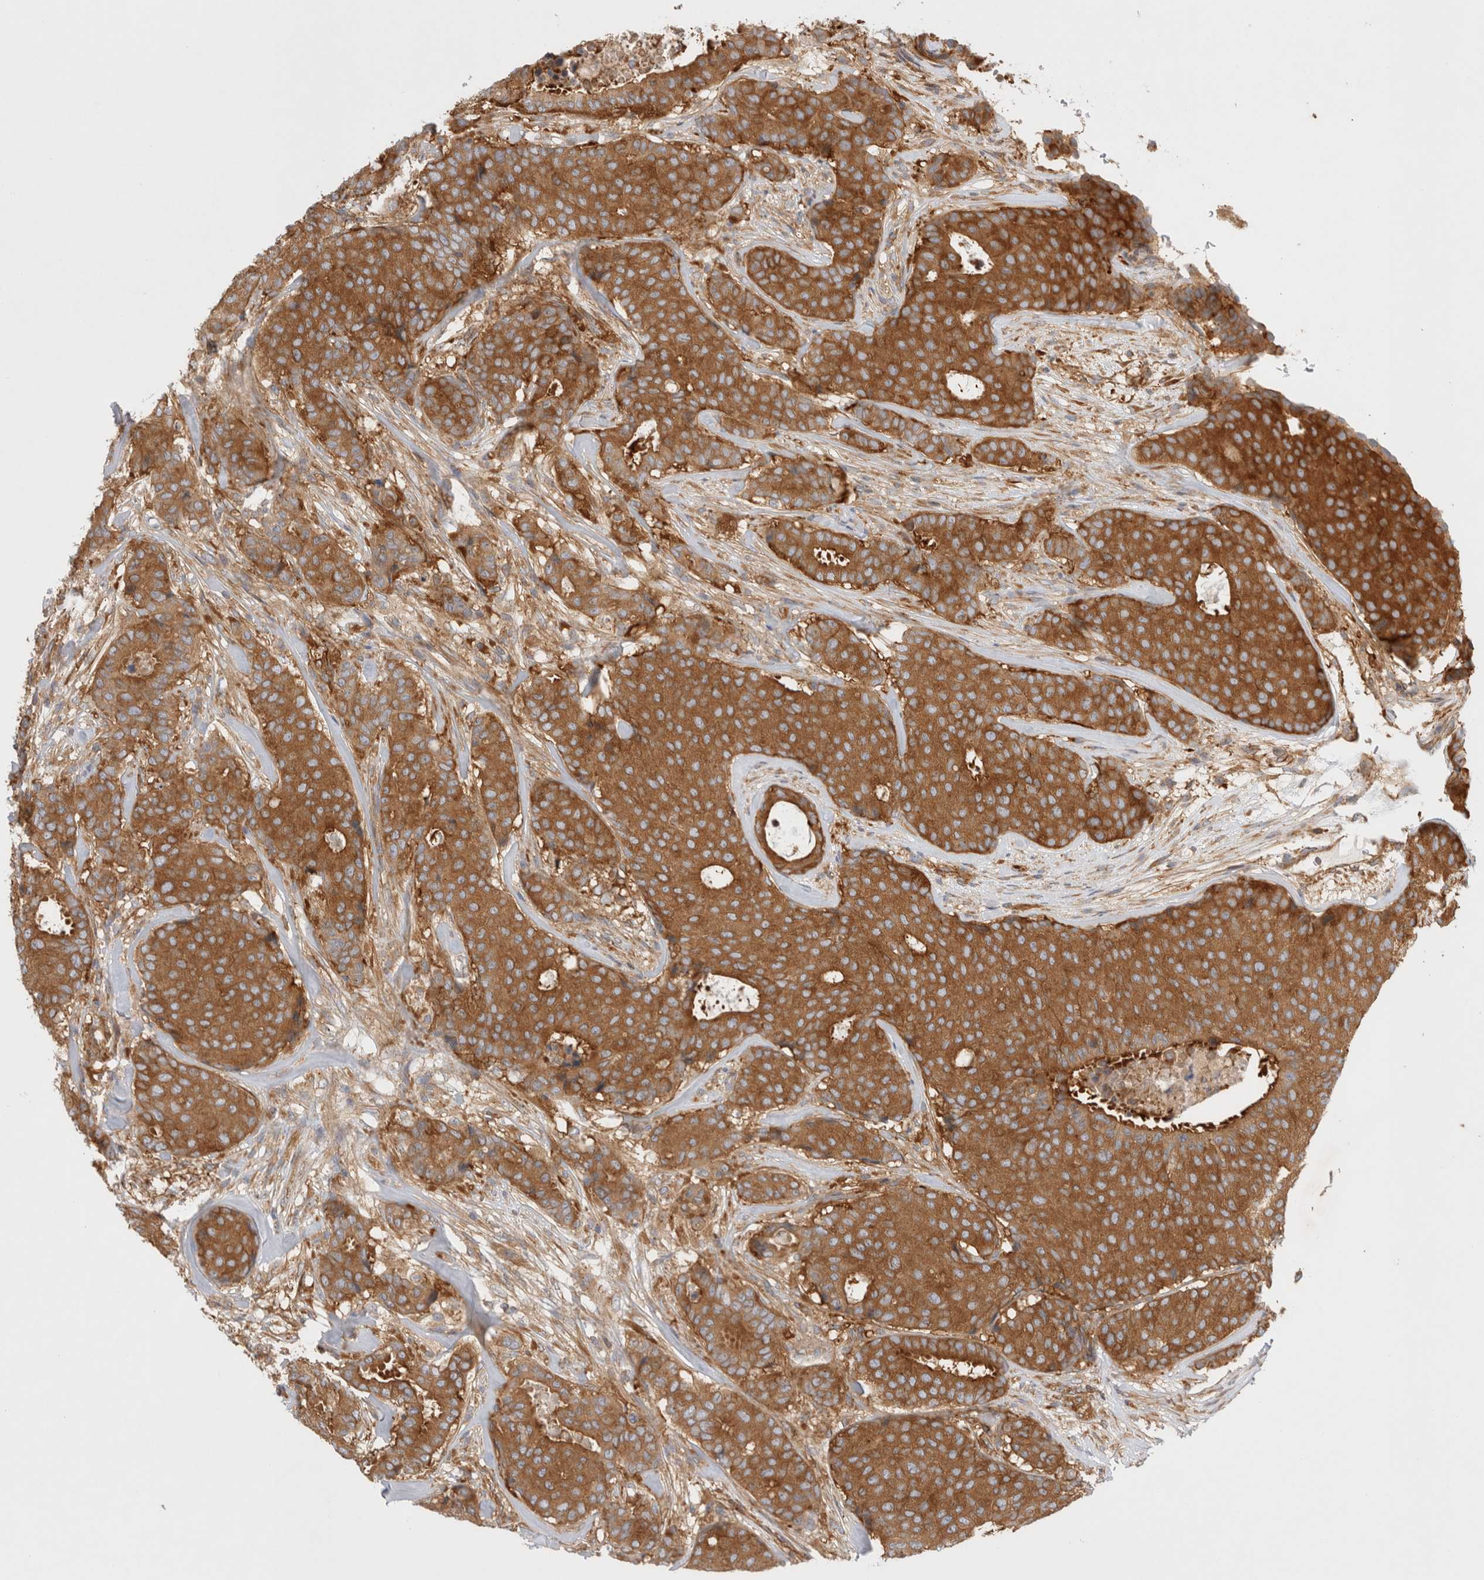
{"staining": {"intensity": "strong", "quantity": ">75%", "location": "cytoplasmic/membranous"}, "tissue": "breast cancer", "cell_type": "Tumor cells", "image_type": "cancer", "snomed": [{"axis": "morphology", "description": "Duct carcinoma"}, {"axis": "topography", "description": "Breast"}], "caption": "Immunohistochemical staining of breast invasive ductal carcinoma demonstrates high levels of strong cytoplasmic/membranous protein staining in about >75% of tumor cells.", "gene": "GPR150", "patient": {"sex": "female", "age": 75}}